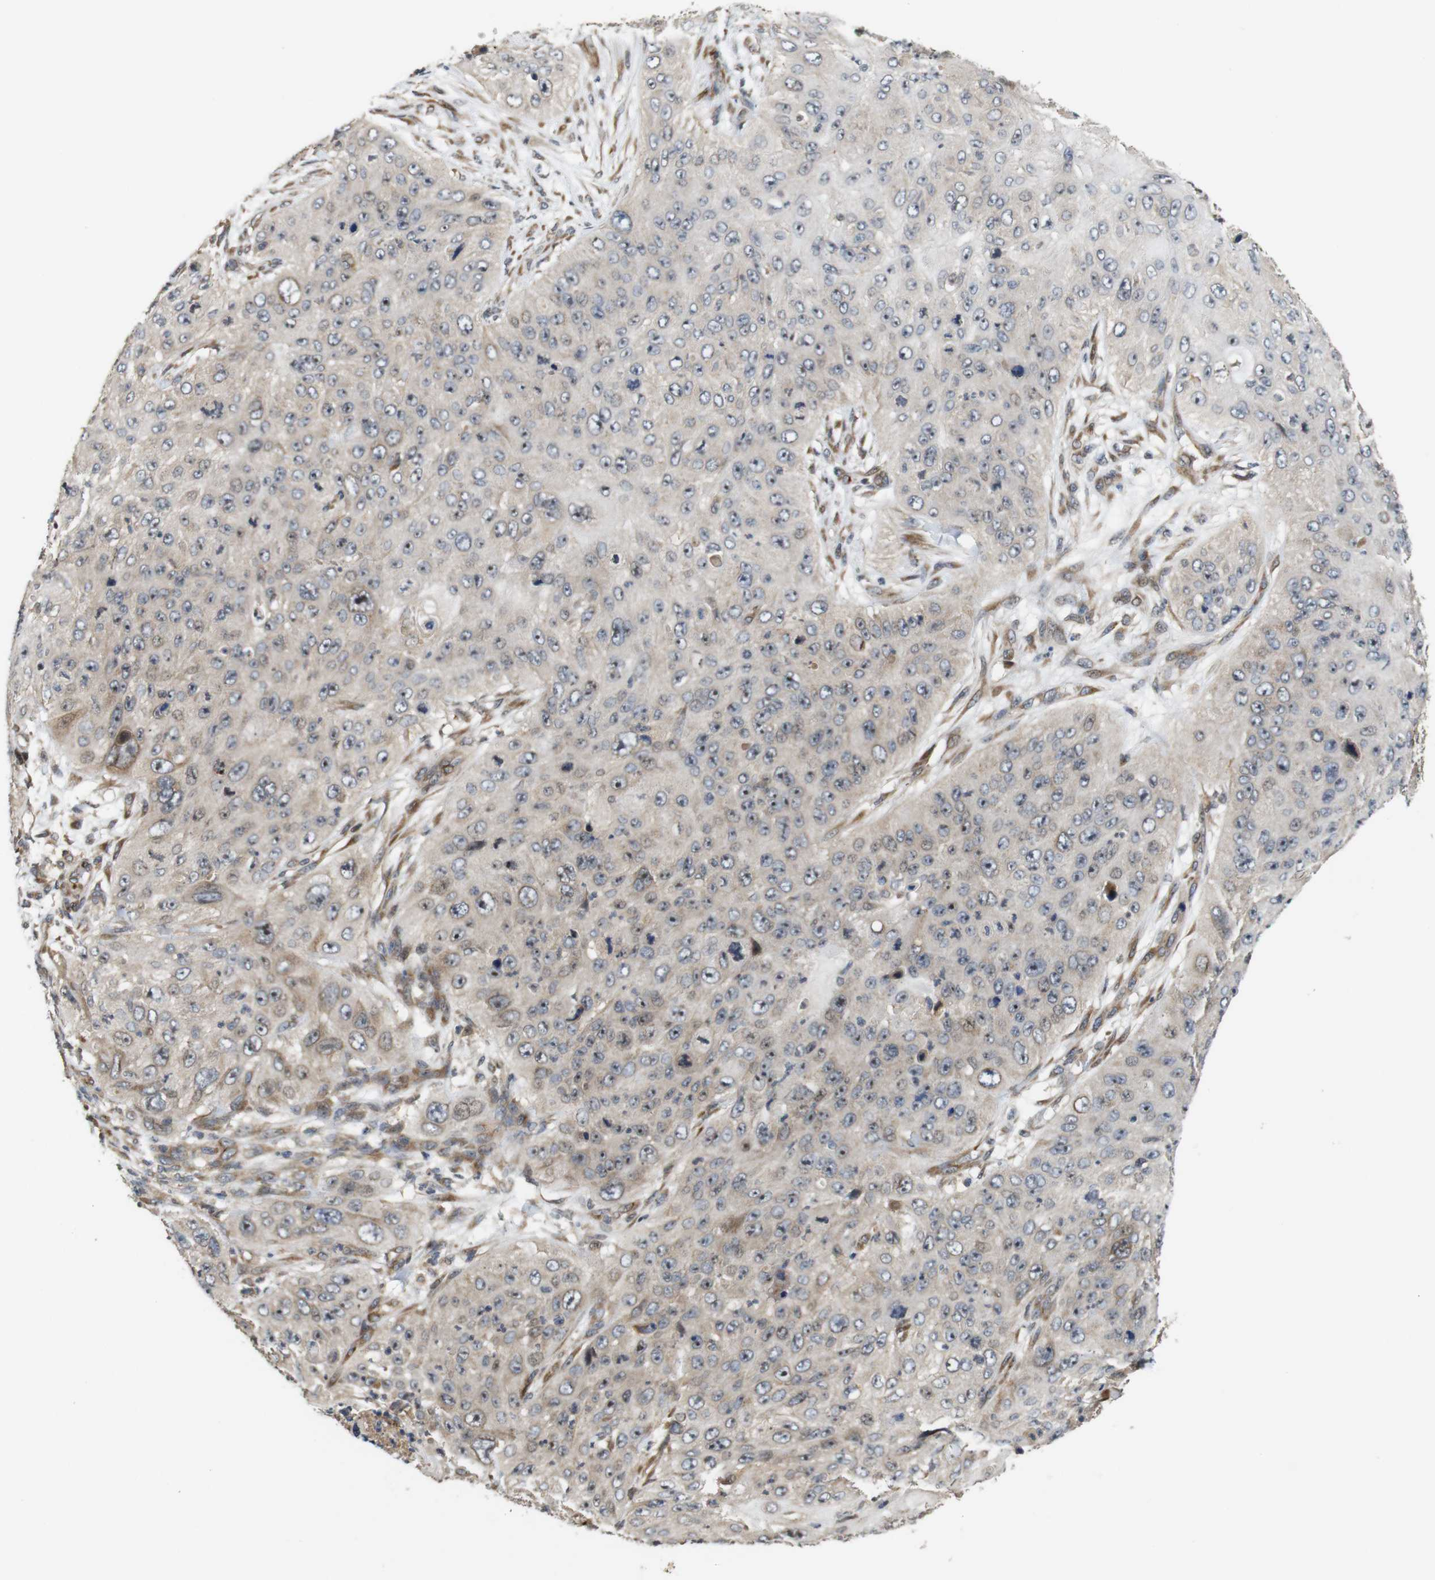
{"staining": {"intensity": "negative", "quantity": "none", "location": "none"}, "tissue": "skin cancer", "cell_type": "Tumor cells", "image_type": "cancer", "snomed": [{"axis": "morphology", "description": "Squamous cell carcinoma, NOS"}, {"axis": "topography", "description": "Skin"}], "caption": "This is an IHC histopathology image of skin cancer. There is no expression in tumor cells.", "gene": "EFCAB14", "patient": {"sex": "female", "age": 80}}